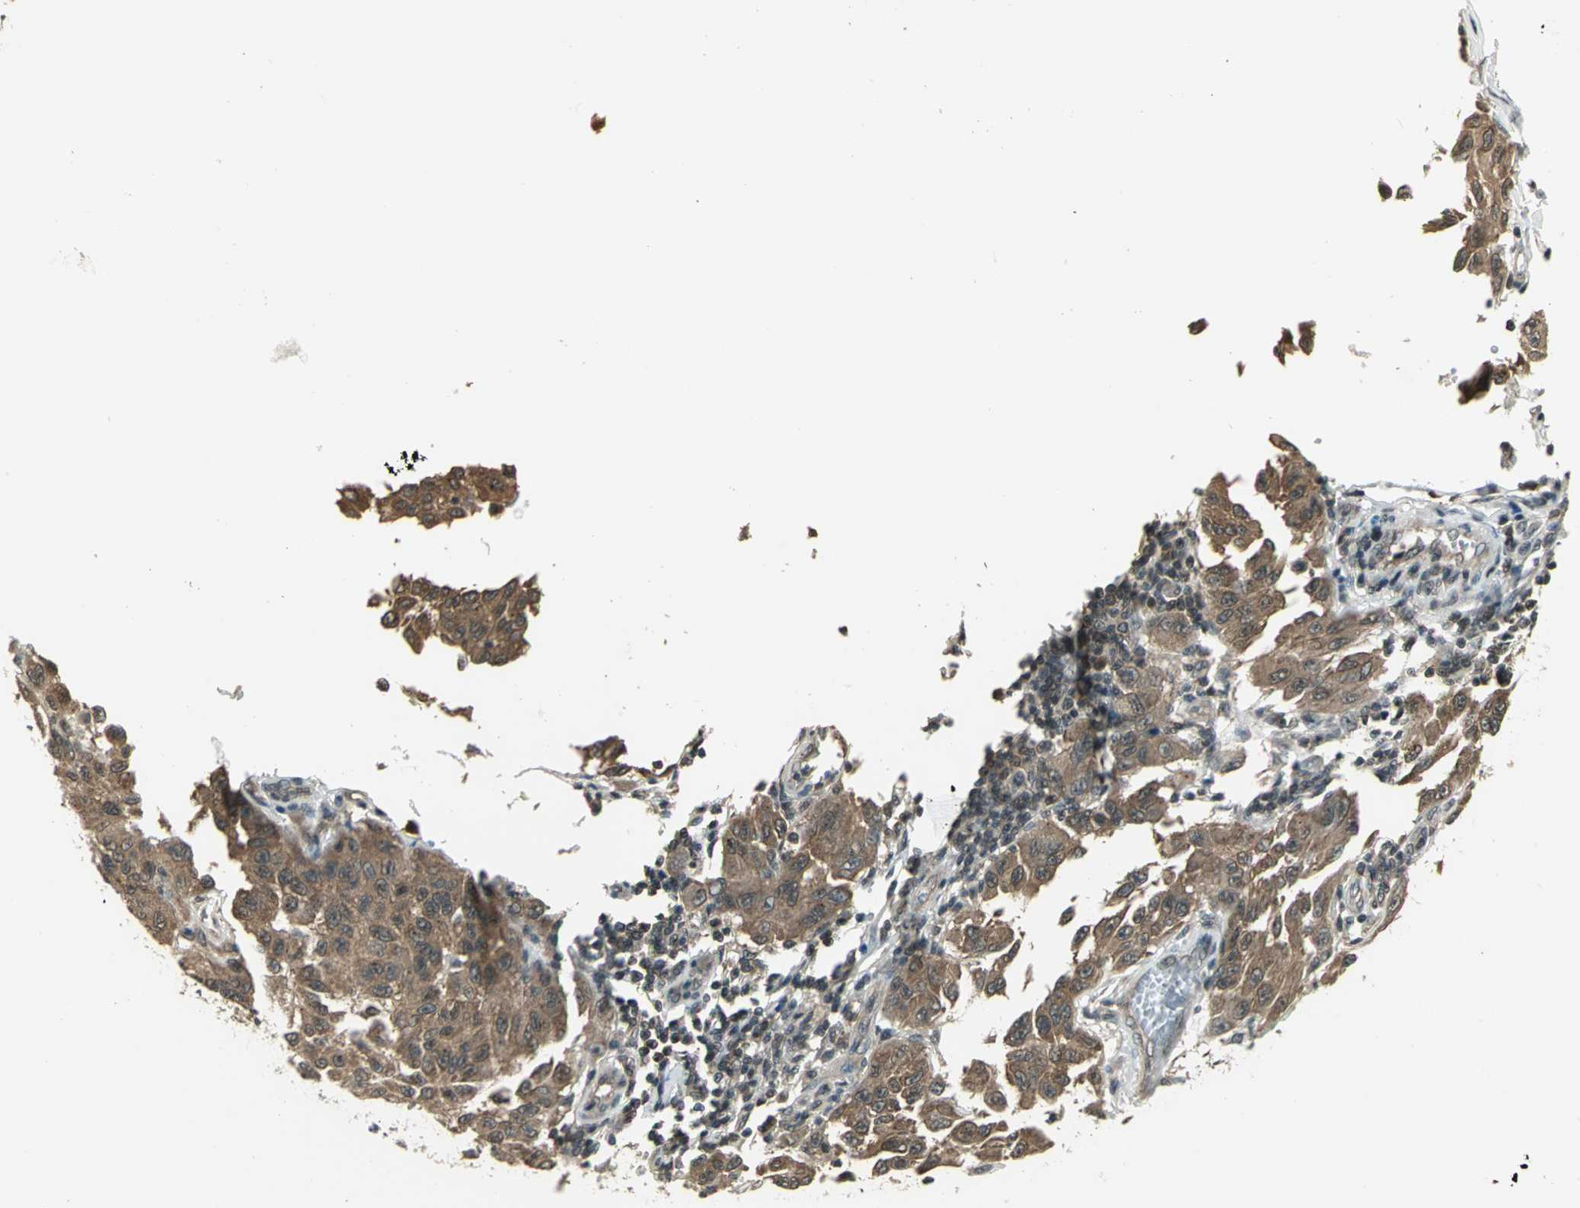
{"staining": {"intensity": "moderate", "quantity": ">75%", "location": "cytoplasmic/membranous"}, "tissue": "melanoma", "cell_type": "Tumor cells", "image_type": "cancer", "snomed": [{"axis": "morphology", "description": "Malignant melanoma, NOS"}, {"axis": "topography", "description": "Skin"}], "caption": "The image demonstrates a brown stain indicating the presence of a protein in the cytoplasmic/membranous of tumor cells in malignant melanoma. (DAB IHC with brightfield microscopy, high magnification).", "gene": "CDC34", "patient": {"sex": "male", "age": 30}}